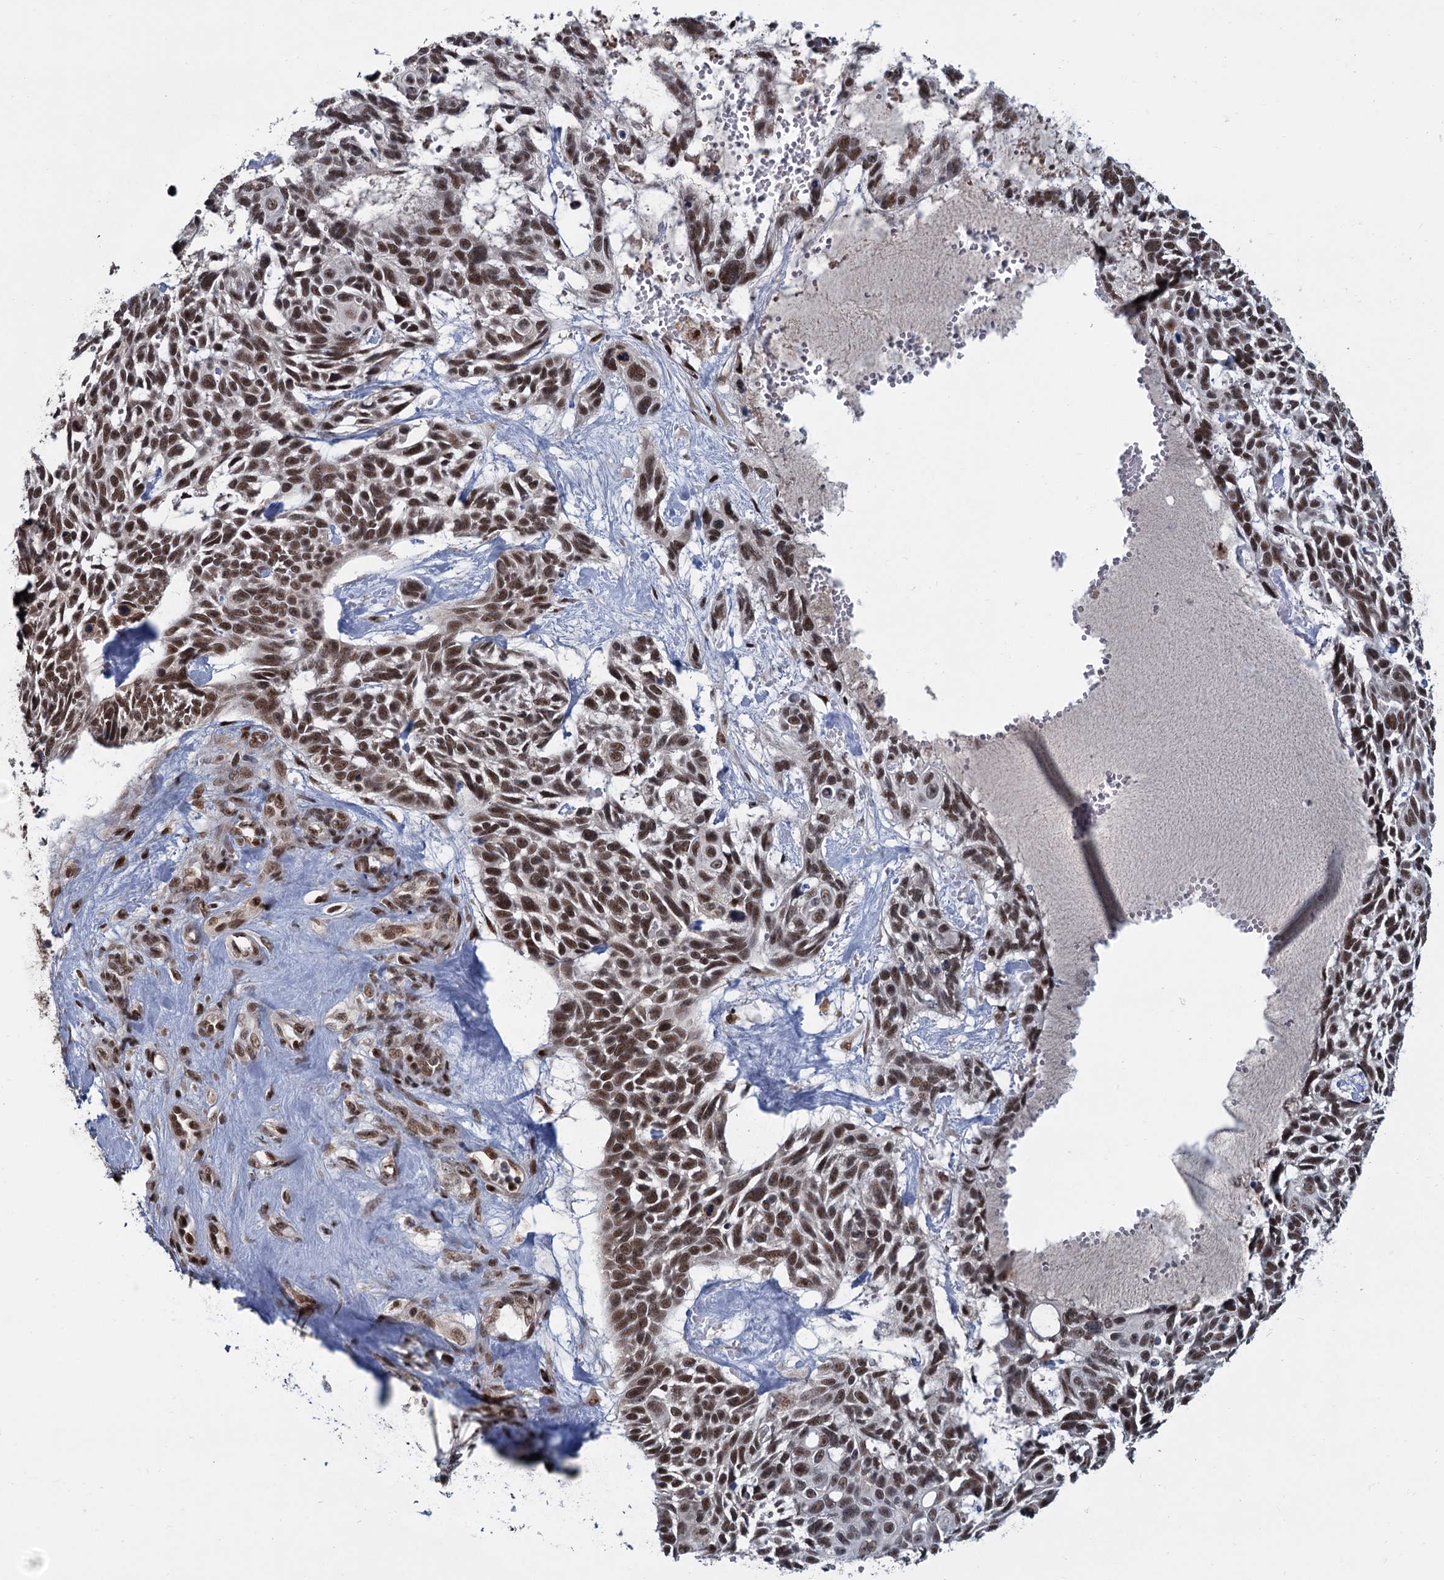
{"staining": {"intensity": "moderate", "quantity": ">75%", "location": "nuclear"}, "tissue": "skin cancer", "cell_type": "Tumor cells", "image_type": "cancer", "snomed": [{"axis": "morphology", "description": "Basal cell carcinoma"}, {"axis": "topography", "description": "Skin"}], "caption": "This histopathology image demonstrates IHC staining of skin cancer, with medium moderate nuclear staining in approximately >75% of tumor cells.", "gene": "WBP4", "patient": {"sex": "male", "age": 88}}